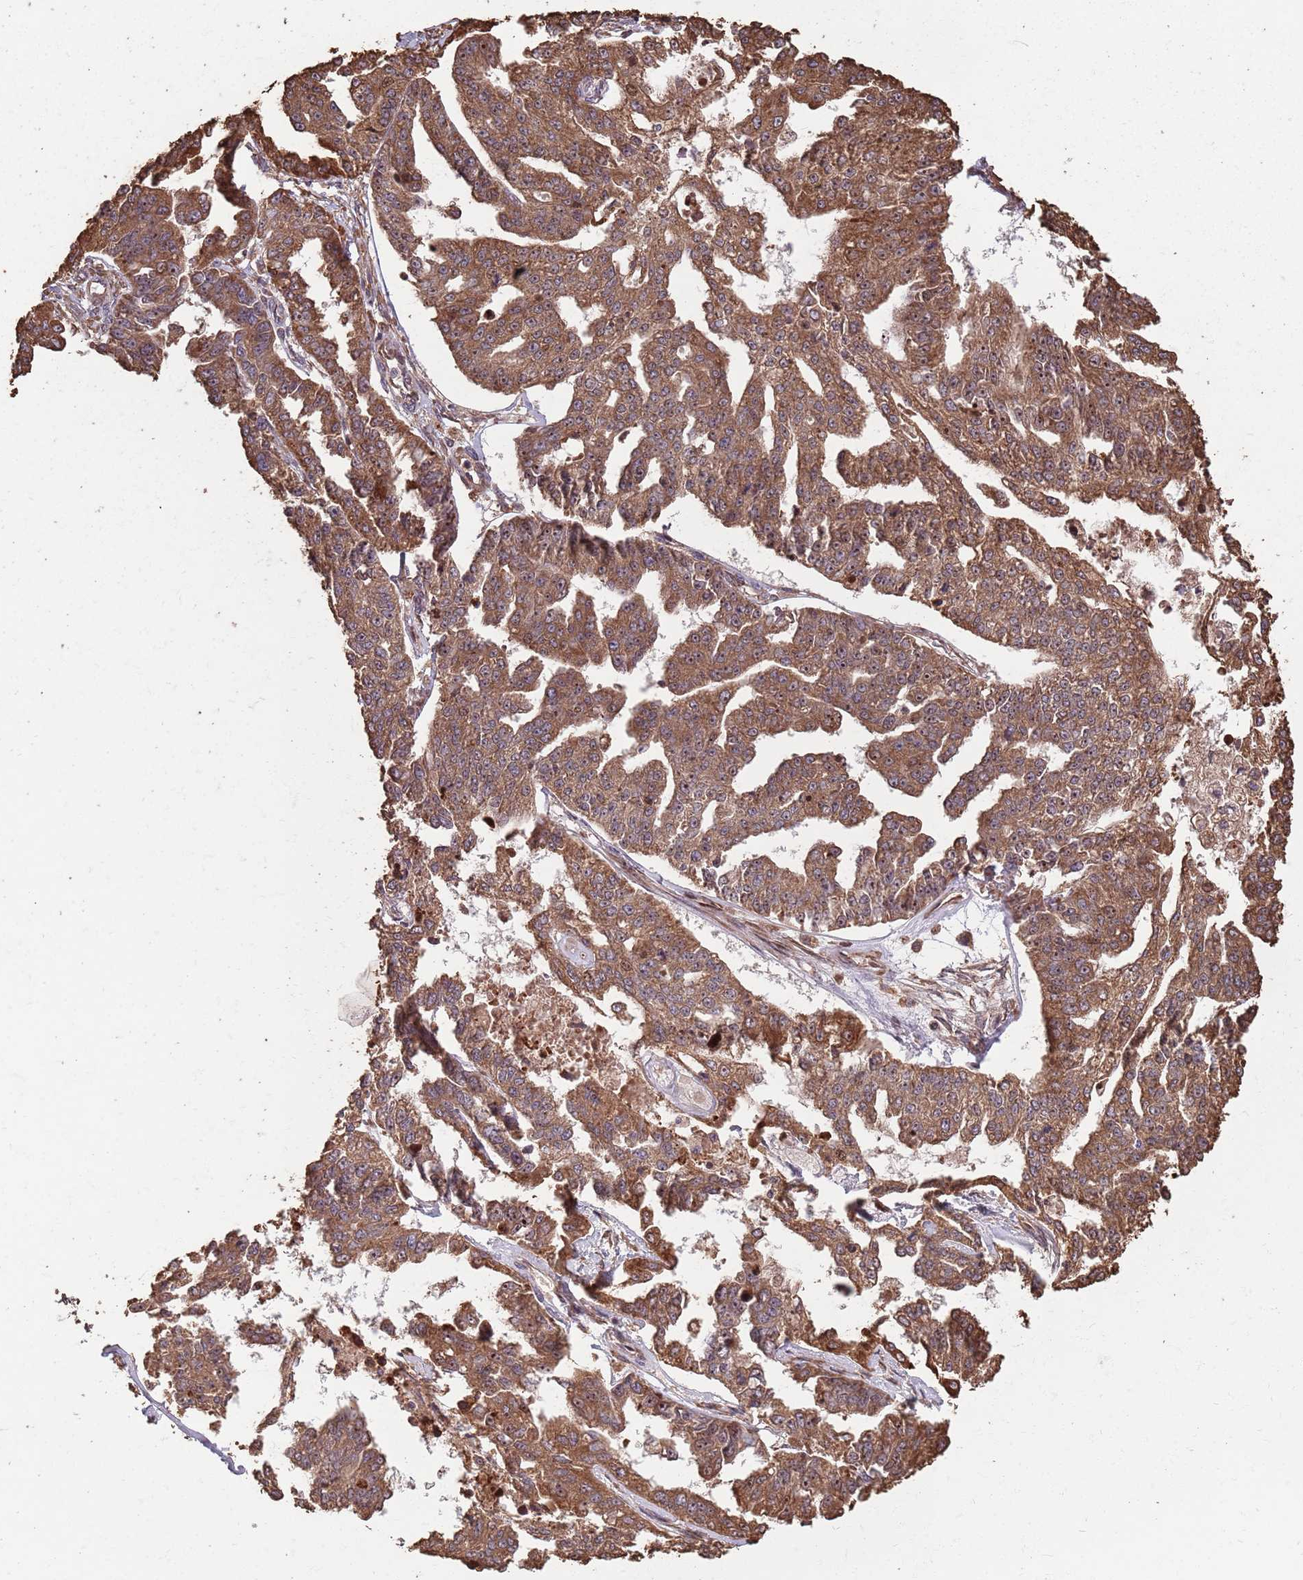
{"staining": {"intensity": "moderate", "quantity": ">75%", "location": "cytoplasmic/membranous,nuclear"}, "tissue": "ovarian cancer", "cell_type": "Tumor cells", "image_type": "cancer", "snomed": [{"axis": "morphology", "description": "Cystadenocarcinoma, serous, NOS"}, {"axis": "topography", "description": "Ovary"}], "caption": "Moderate cytoplasmic/membranous and nuclear protein staining is identified in approximately >75% of tumor cells in ovarian serous cystadenocarcinoma. (brown staining indicates protein expression, while blue staining denotes nuclei).", "gene": "ZNF428", "patient": {"sex": "female", "age": 58}}